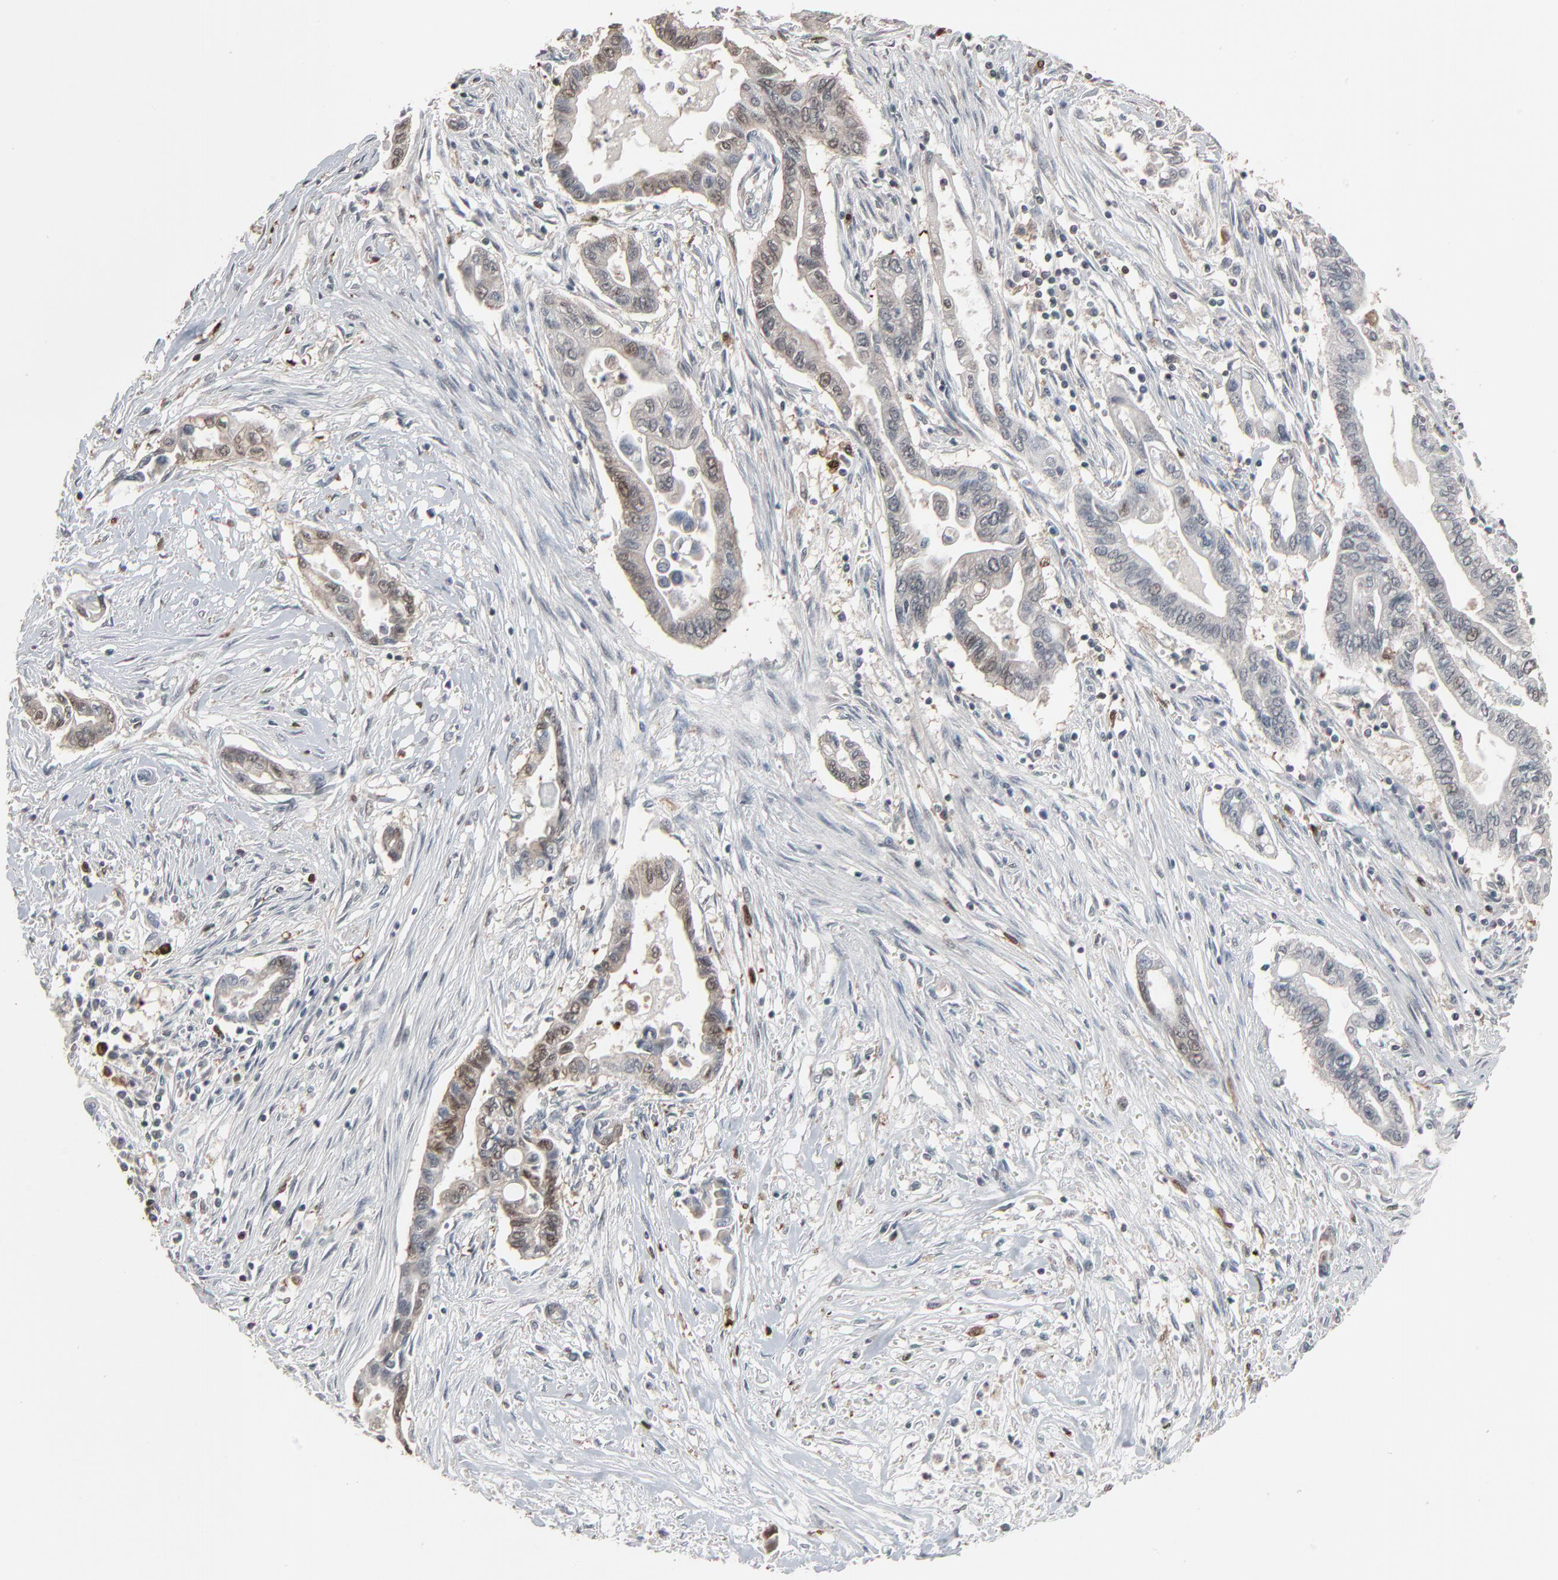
{"staining": {"intensity": "weak", "quantity": "25%-75%", "location": "cytoplasmic/membranous,nuclear"}, "tissue": "pancreatic cancer", "cell_type": "Tumor cells", "image_type": "cancer", "snomed": [{"axis": "morphology", "description": "Adenocarcinoma, NOS"}, {"axis": "topography", "description": "Pancreas"}], "caption": "Pancreatic cancer (adenocarcinoma) tissue reveals weak cytoplasmic/membranous and nuclear staining in about 25%-75% of tumor cells, visualized by immunohistochemistry. The staining was performed using DAB (3,3'-diaminobenzidine) to visualize the protein expression in brown, while the nuclei were stained in blue with hematoxylin (Magnification: 20x).", "gene": "DOCK8", "patient": {"sex": "female", "age": 57}}